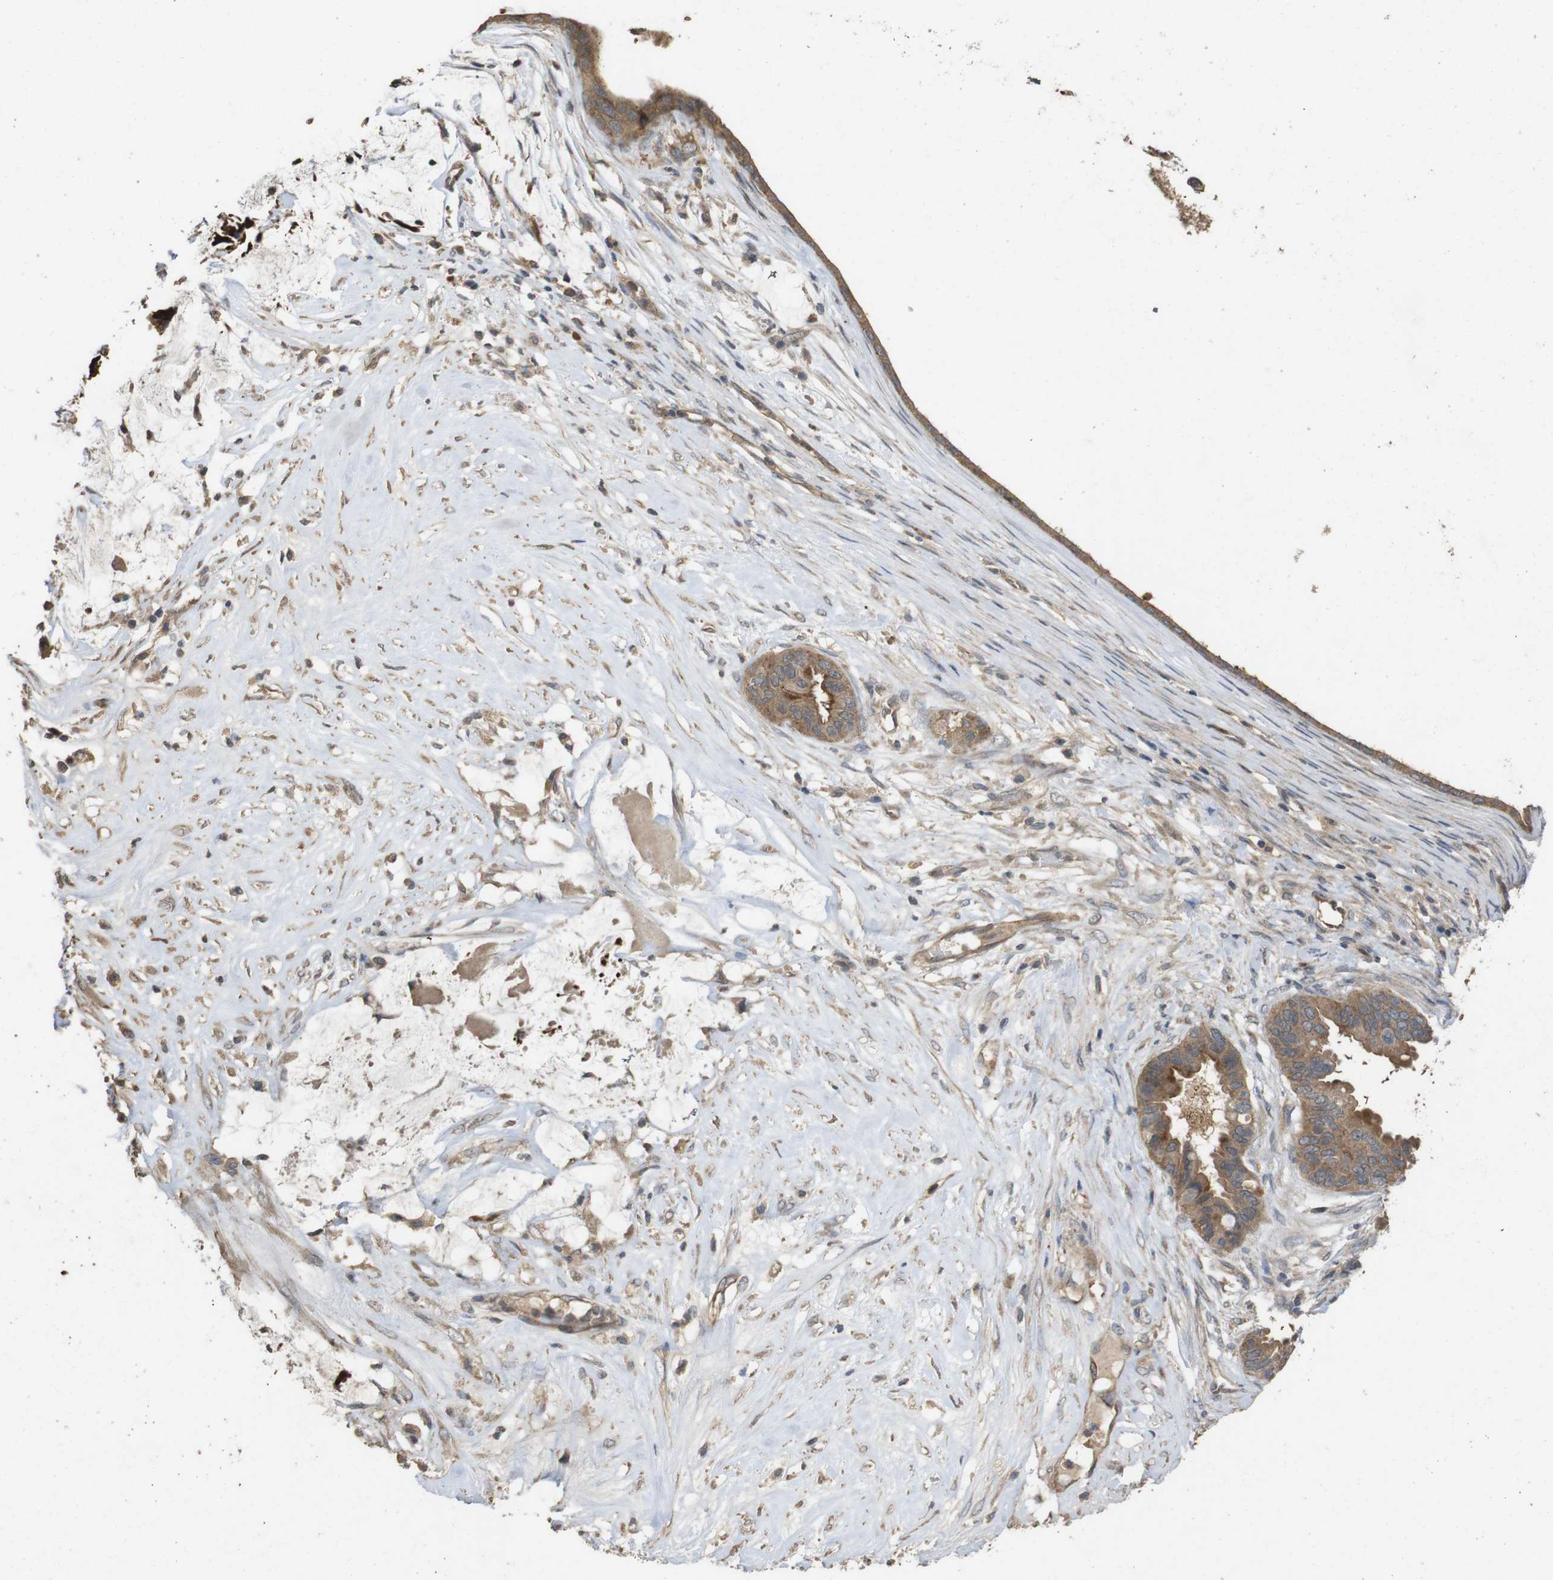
{"staining": {"intensity": "moderate", "quantity": ">75%", "location": "cytoplasmic/membranous"}, "tissue": "ovarian cancer", "cell_type": "Tumor cells", "image_type": "cancer", "snomed": [{"axis": "morphology", "description": "Cystadenocarcinoma, mucinous, NOS"}, {"axis": "topography", "description": "Ovary"}], "caption": "A medium amount of moderate cytoplasmic/membranous expression is identified in about >75% of tumor cells in ovarian cancer tissue.", "gene": "PCDHB10", "patient": {"sex": "female", "age": 80}}